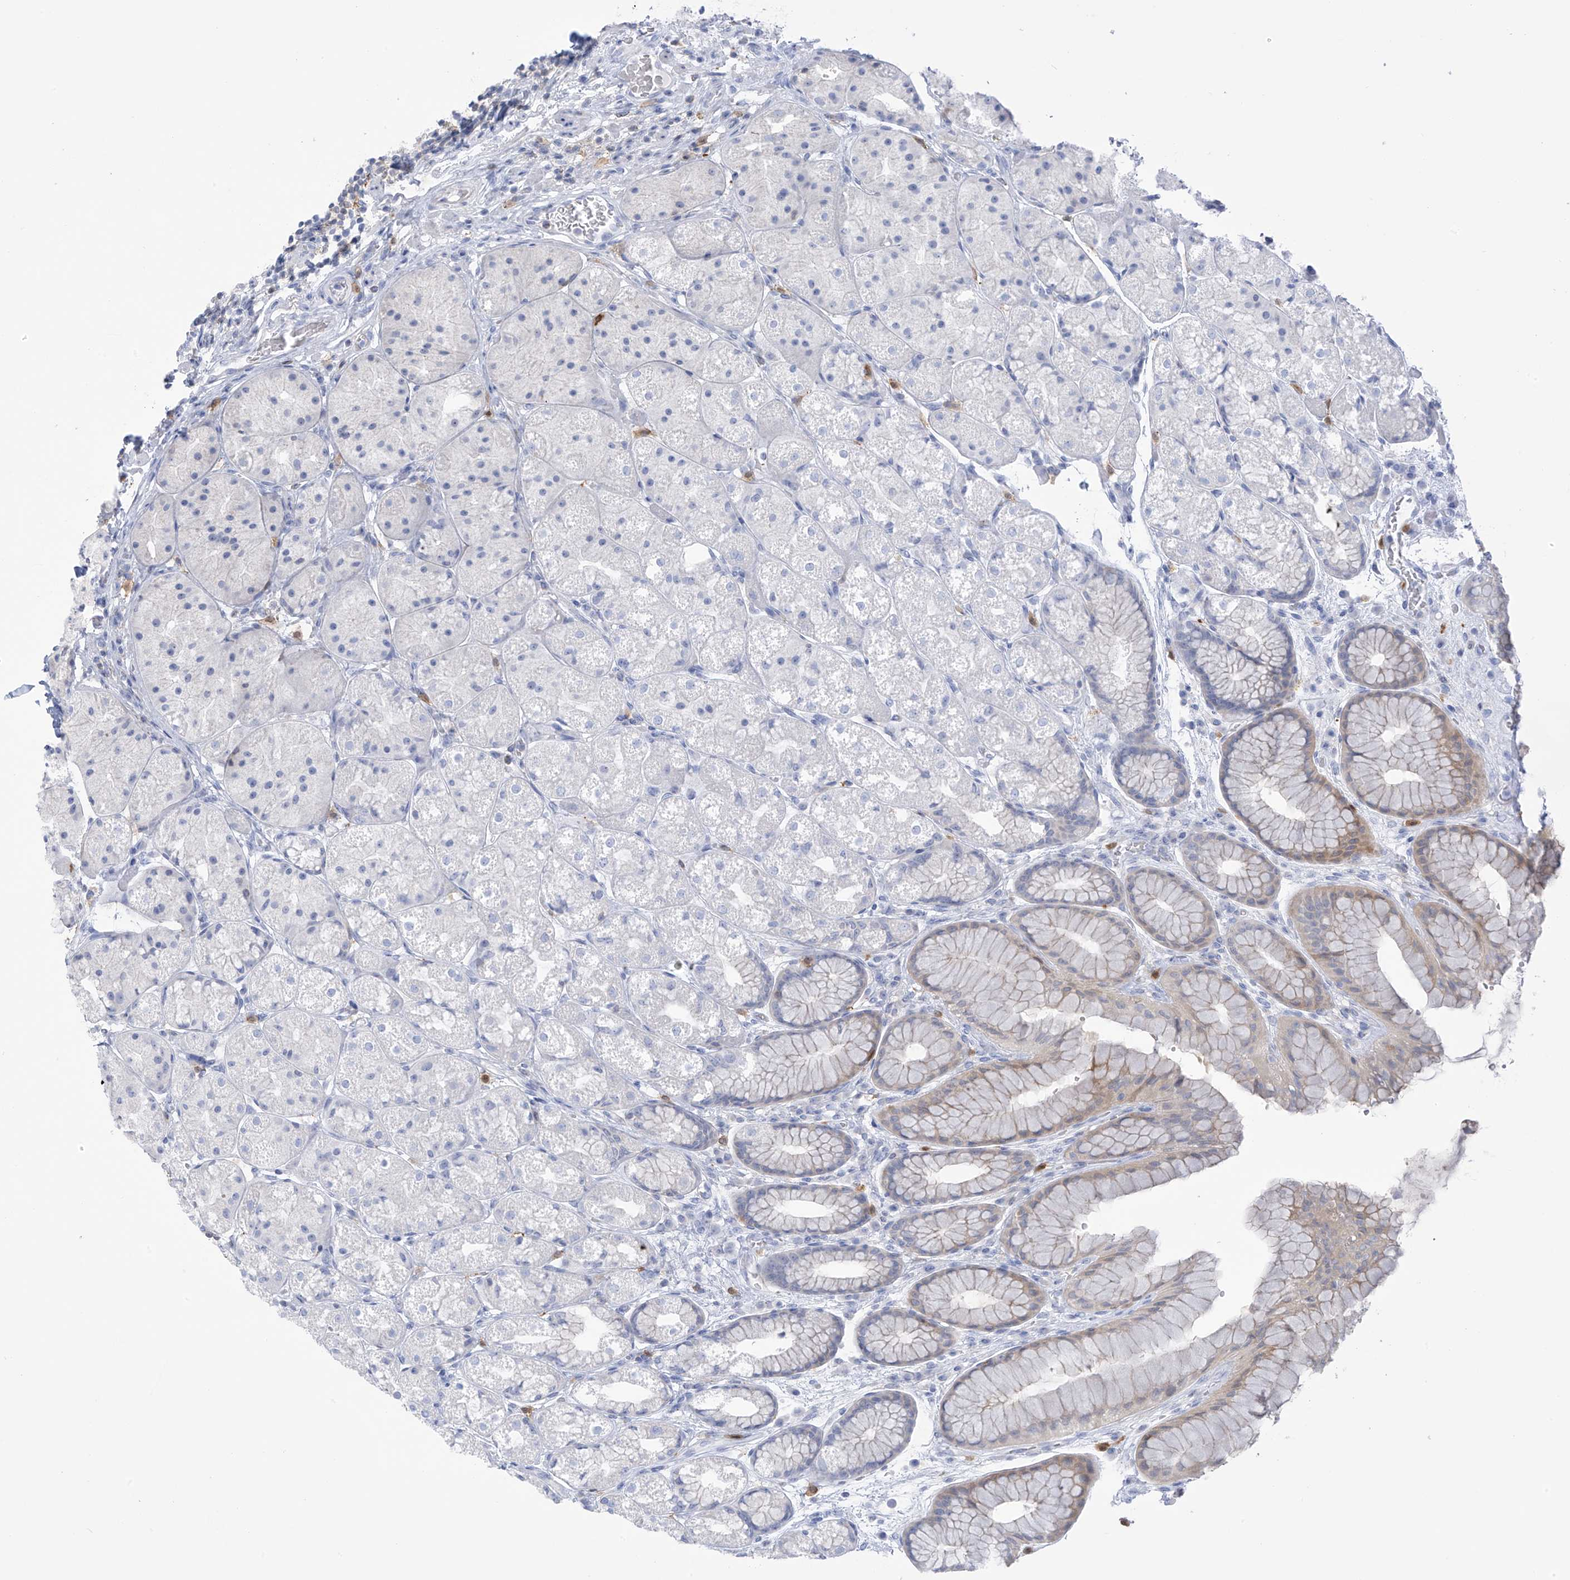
{"staining": {"intensity": "weak", "quantity": "<25%", "location": "cytoplasmic/membranous"}, "tissue": "stomach", "cell_type": "Glandular cells", "image_type": "normal", "snomed": [{"axis": "morphology", "description": "Normal tissue, NOS"}, {"axis": "topography", "description": "Stomach"}], "caption": "Protein analysis of normal stomach exhibits no significant positivity in glandular cells.", "gene": "TRMT2B", "patient": {"sex": "male", "age": 57}}